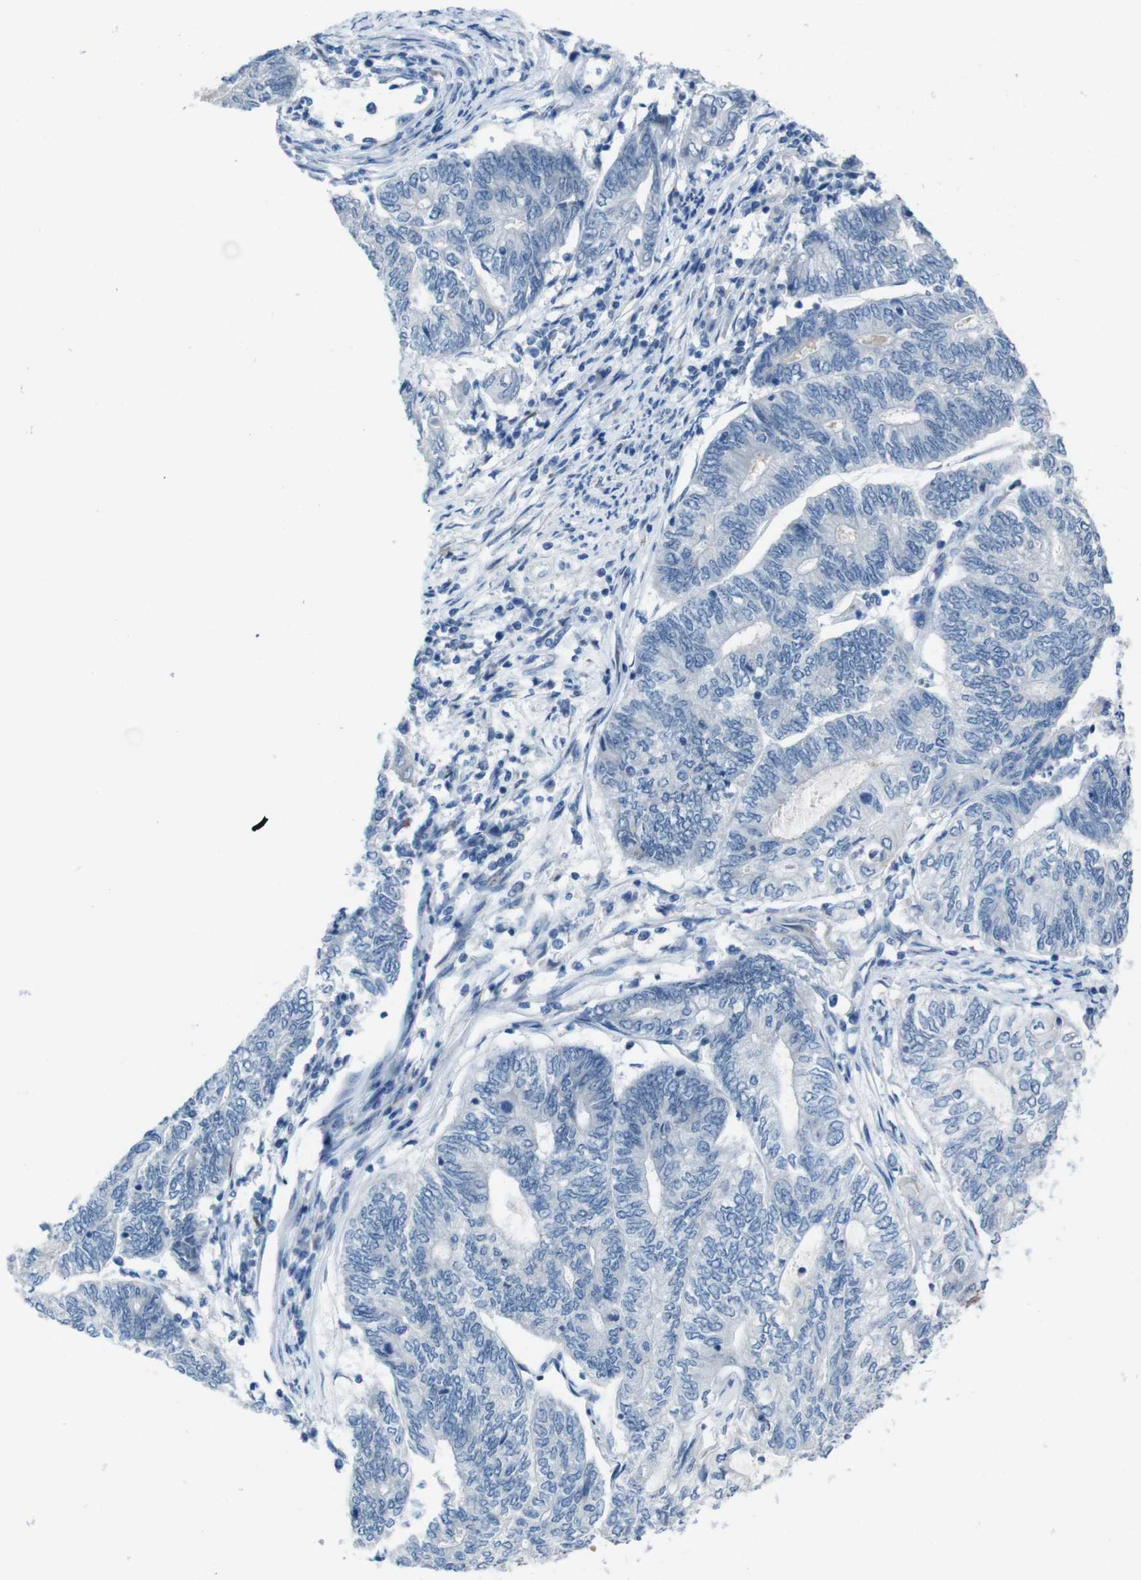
{"staining": {"intensity": "negative", "quantity": "none", "location": "none"}, "tissue": "endometrial cancer", "cell_type": "Tumor cells", "image_type": "cancer", "snomed": [{"axis": "morphology", "description": "Adenocarcinoma, NOS"}, {"axis": "topography", "description": "Uterus"}, {"axis": "topography", "description": "Endometrium"}], "caption": "Tumor cells show no significant protein staining in endometrial cancer.", "gene": "CDHR2", "patient": {"sex": "female", "age": 70}}